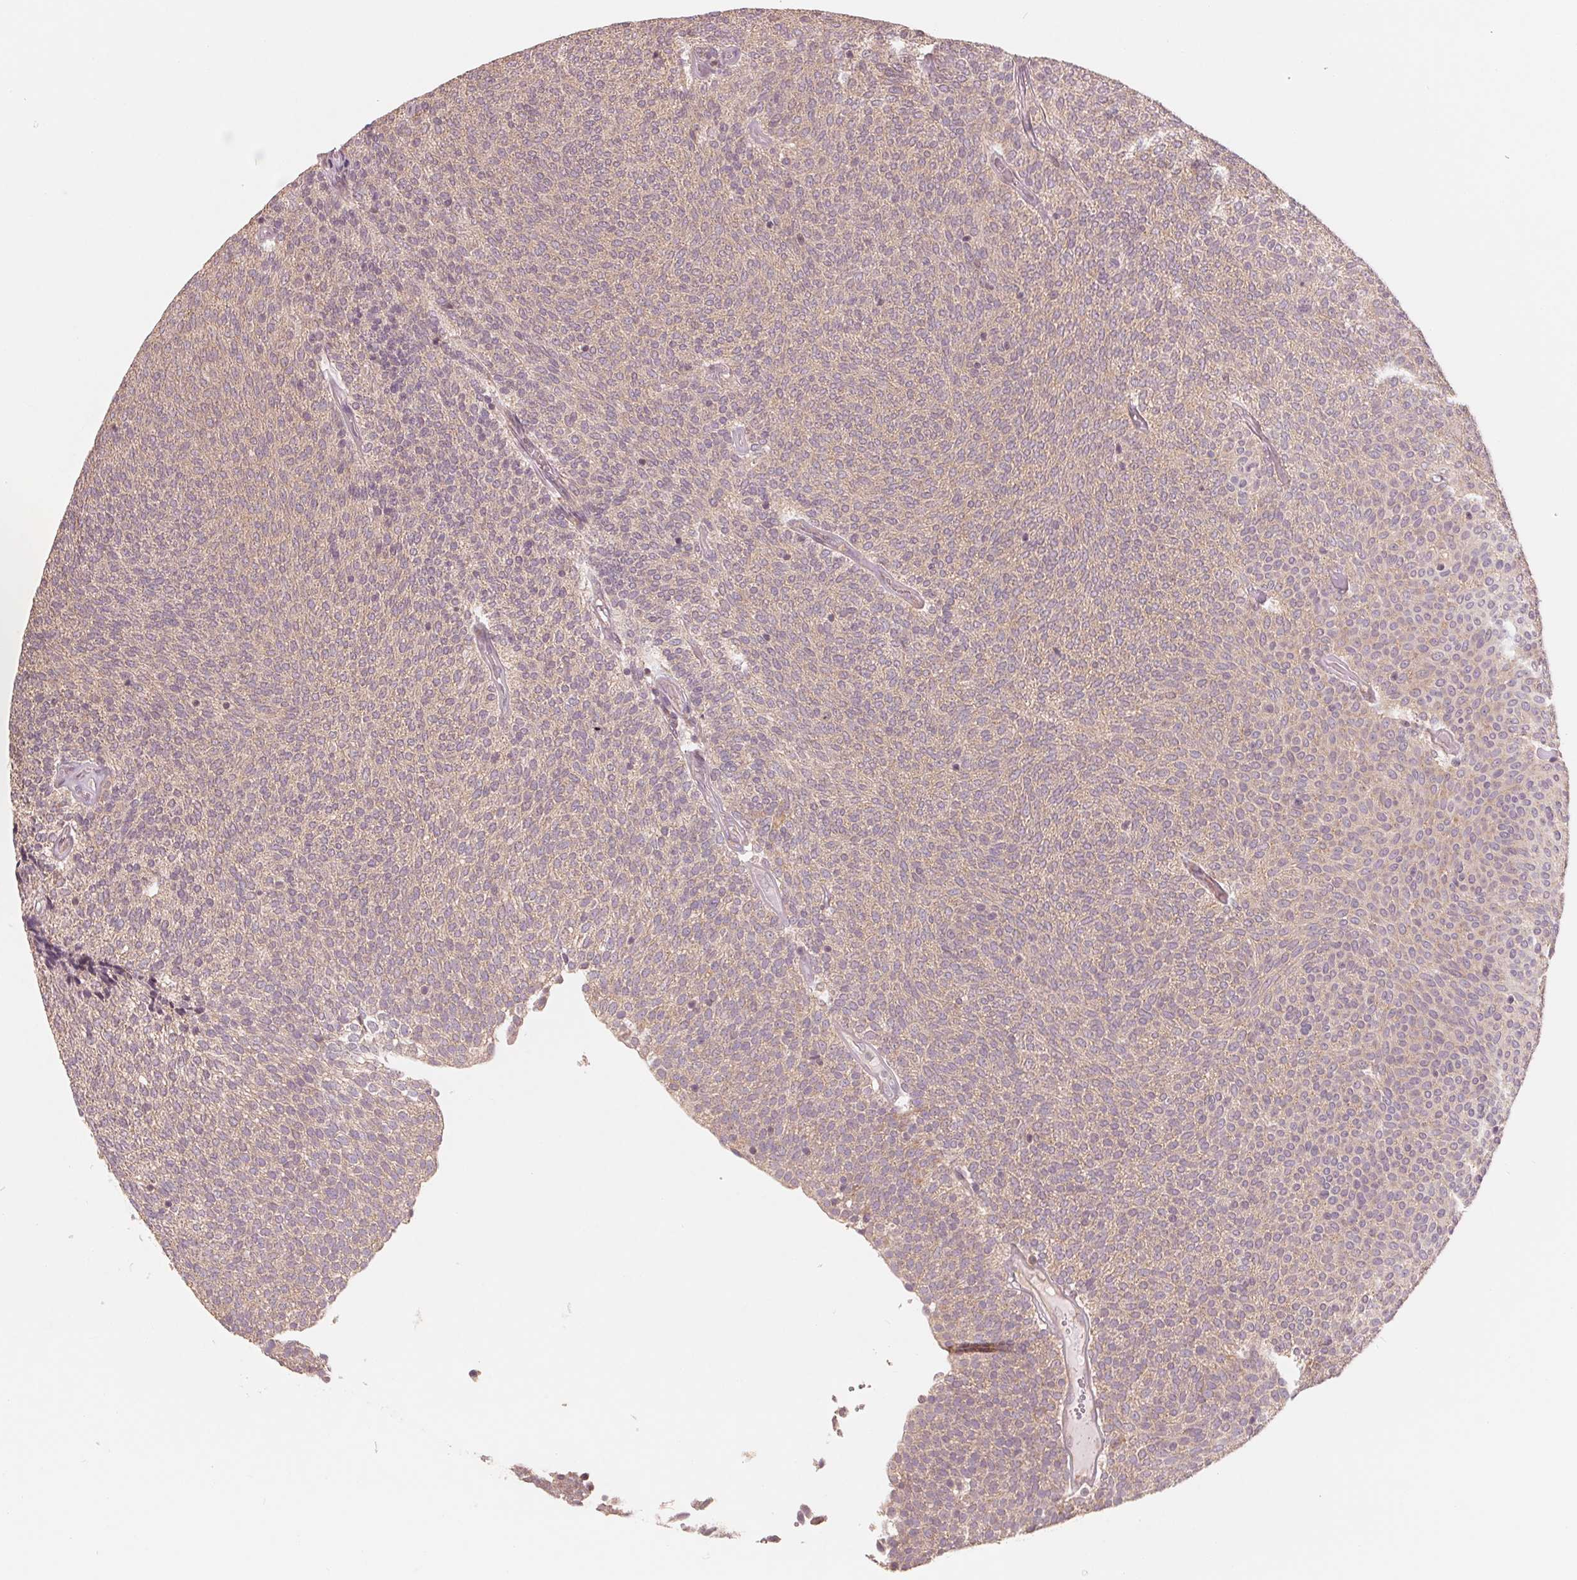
{"staining": {"intensity": "weak", "quantity": "25%-75%", "location": "cytoplasmic/membranous"}, "tissue": "urothelial cancer", "cell_type": "Tumor cells", "image_type": "cancer", "snomed": [{"axis": "morphology", "description": "Urothelial carcinoma, Low grade"}, {"axis": "topography", "description": "Urinary bladder"}], "caption": "Tumor cells demonstrate weak cytoplasmic/membranous staining in about 25%-75% of cells in urothelial cancer. The staining was performed using DAB, with brown indicating positive protein expression. Nuclei are stained blue with hematoxylin.", "gene": "GIGYF2", "patient": {"sex": "male", "age": 77}}